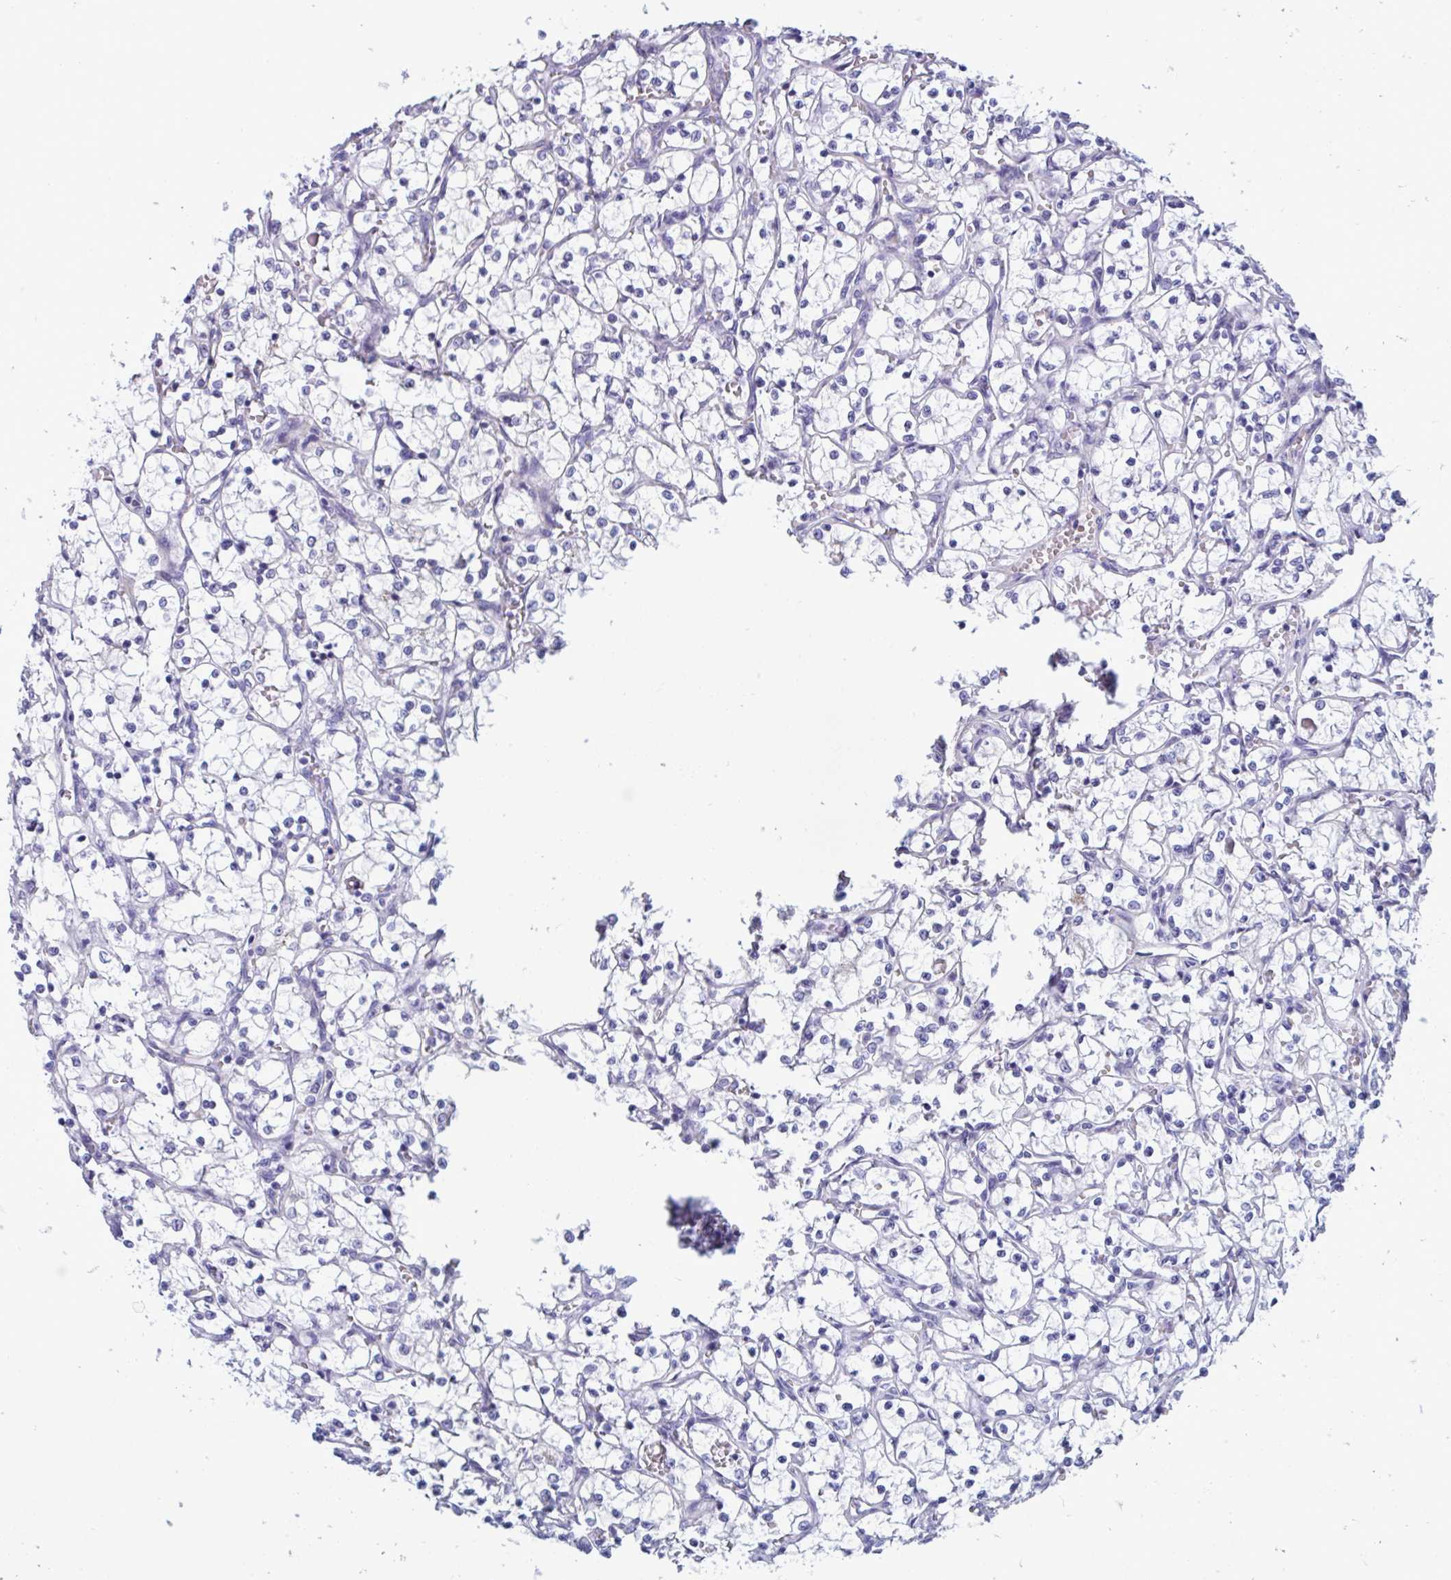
{"staining": {"intensity": "negative", "quantity": "none", "location": "none"}, "tissue": "renal cancer", "cell_type": "Tumor cells", "image_type": "cancer", "snomed": [{"axis": "morphology", "description": "Adenocarcinoma, NOS"}, {"axis": "topography", "description": "Kidney"}], "caption": "Immunohistochemistry of human renal adenocarcinoma displays no positivity in tumor cells.", "gene": "MS4A14", "patient": {"sex": "female", "age": 69}}